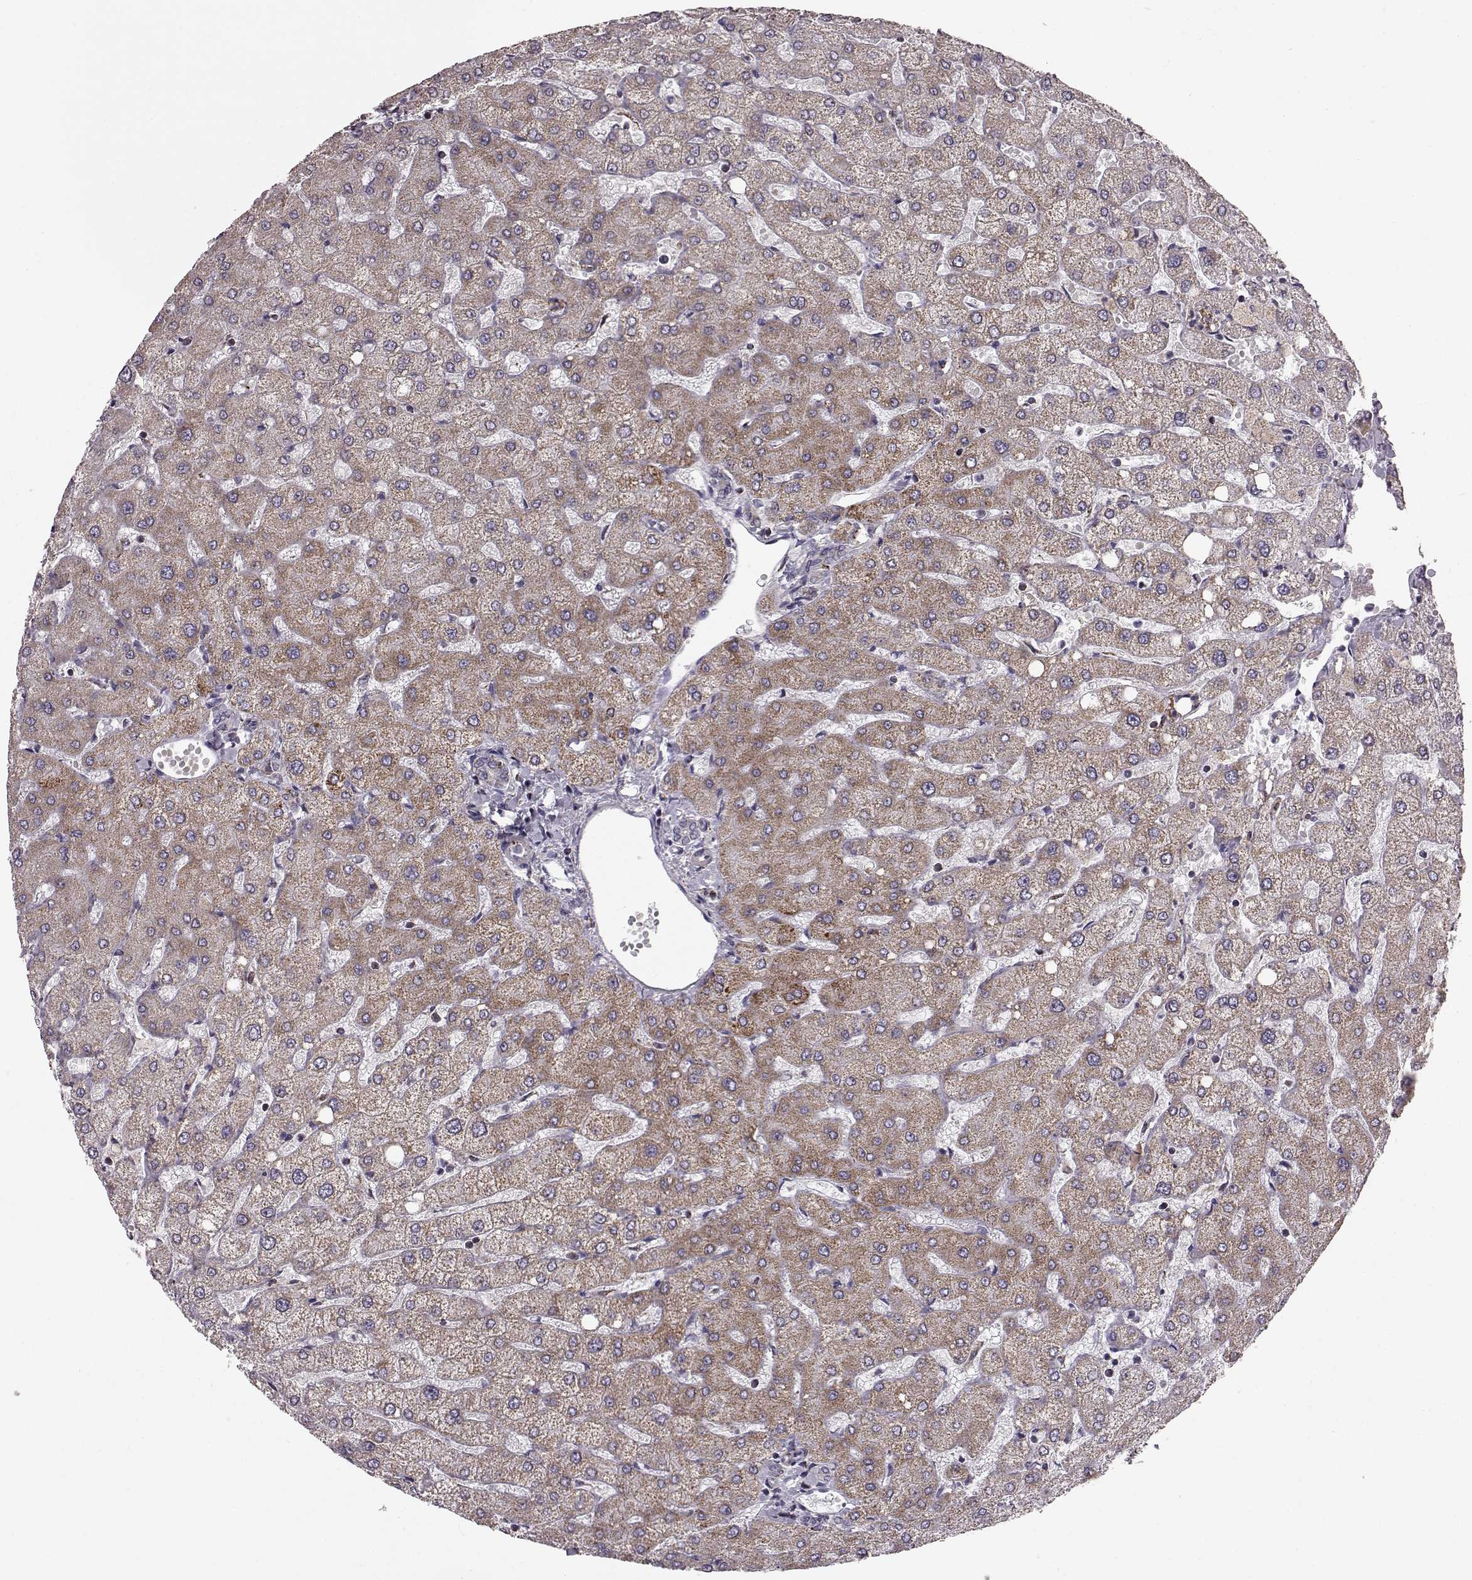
{"staining": {"intensity": "weak", "quantity": ">75%", "location": "cytoplasmic/membranous"}, "tissue": "liver", "cell_type": "Cholangiocytes", "image_type": "normal", "snomed": [{"axis": "morphology", "description": "Normal tissue, NOS"}, {"axis": "topography", "description": "Liver"}], "caption": "A brown stain labels weak cytoplasmic/membranous staining of a protein in cholangiocytes of benign liver. (Brightfield microscopy of DAB IHC at high magnification).", "gene": "ATP5MF", "patient": {"sex": "female", "age": 54}}